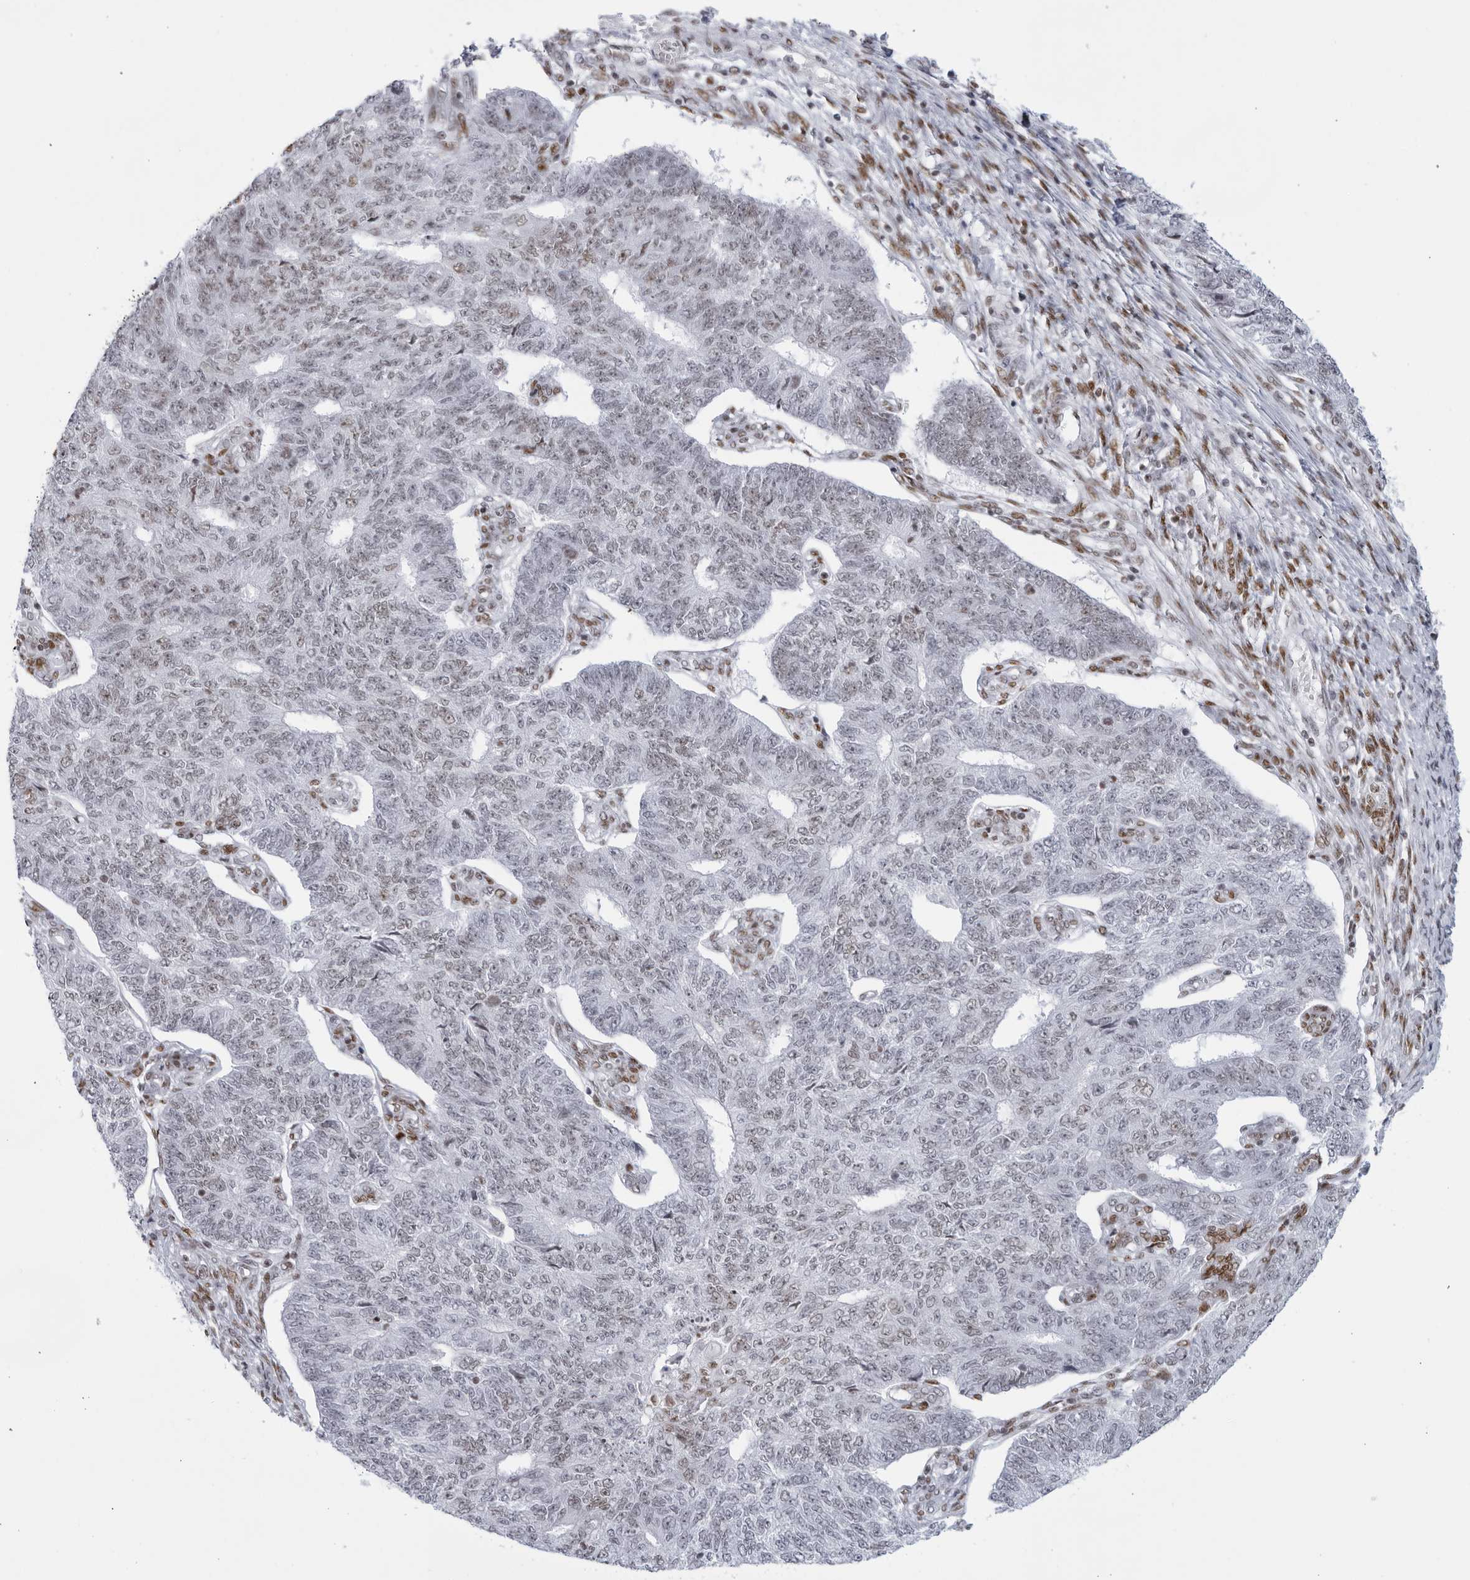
{"staining": {"intensity": "negative", "quantity": "none", "location": "none"}, "tissue": "endometrial cancer", "cell_type": "Tumor cells", "image_type": "cancer", "snomed": [{"axis": "morphology", "description": "Adenocarcinoma, NOS"}, {"axis": "topography", "description": "Endometrium"}], "caption": "This is an immunohistochemistry image of human endometrial cancer. There is no positivity in tumor cells.", "gene": "HP1BP3", "patient": {"sex": "female", "age": 32}}